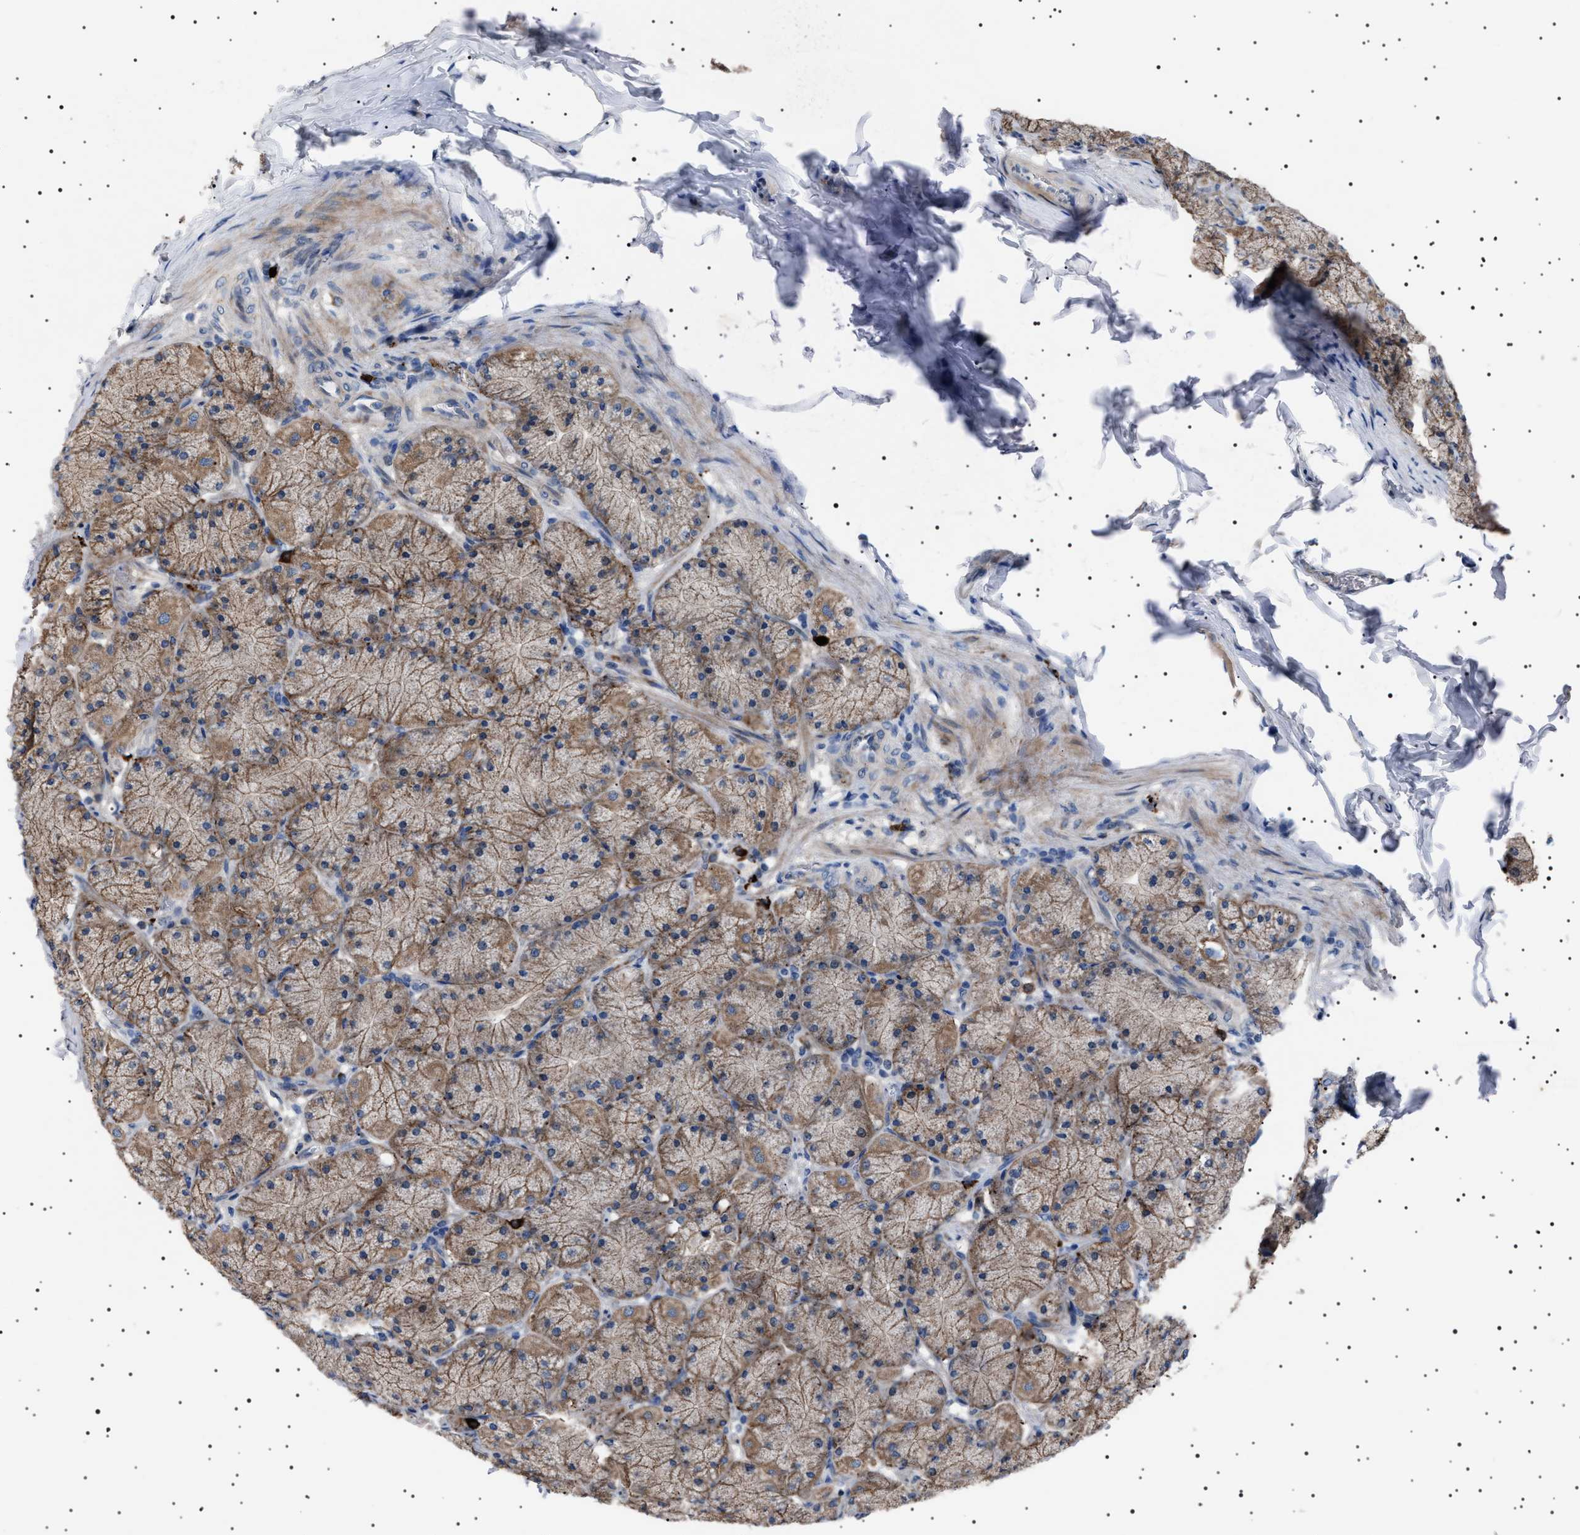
{"staining": {"intensity": "moderate", "quantity": ">75%", "location": "cytoplasmic/membranous"}, "tissue": "stomach", "cell_type": "Glandular cells", "image_type": "normal", "snomed": [{"axis": "morphology", "description": "Normal tissue, NOS"}, {"axis": "topography", "description": "Stomach, upper"}], "caption": "Immunohistochemical staining of normal stomach exhibits moderate cytoplasmic/membranous protein expression in approximately >75% of glandular cells.", "gene": "PTRH1", "patient": {"sex": "female", "age": 56}}